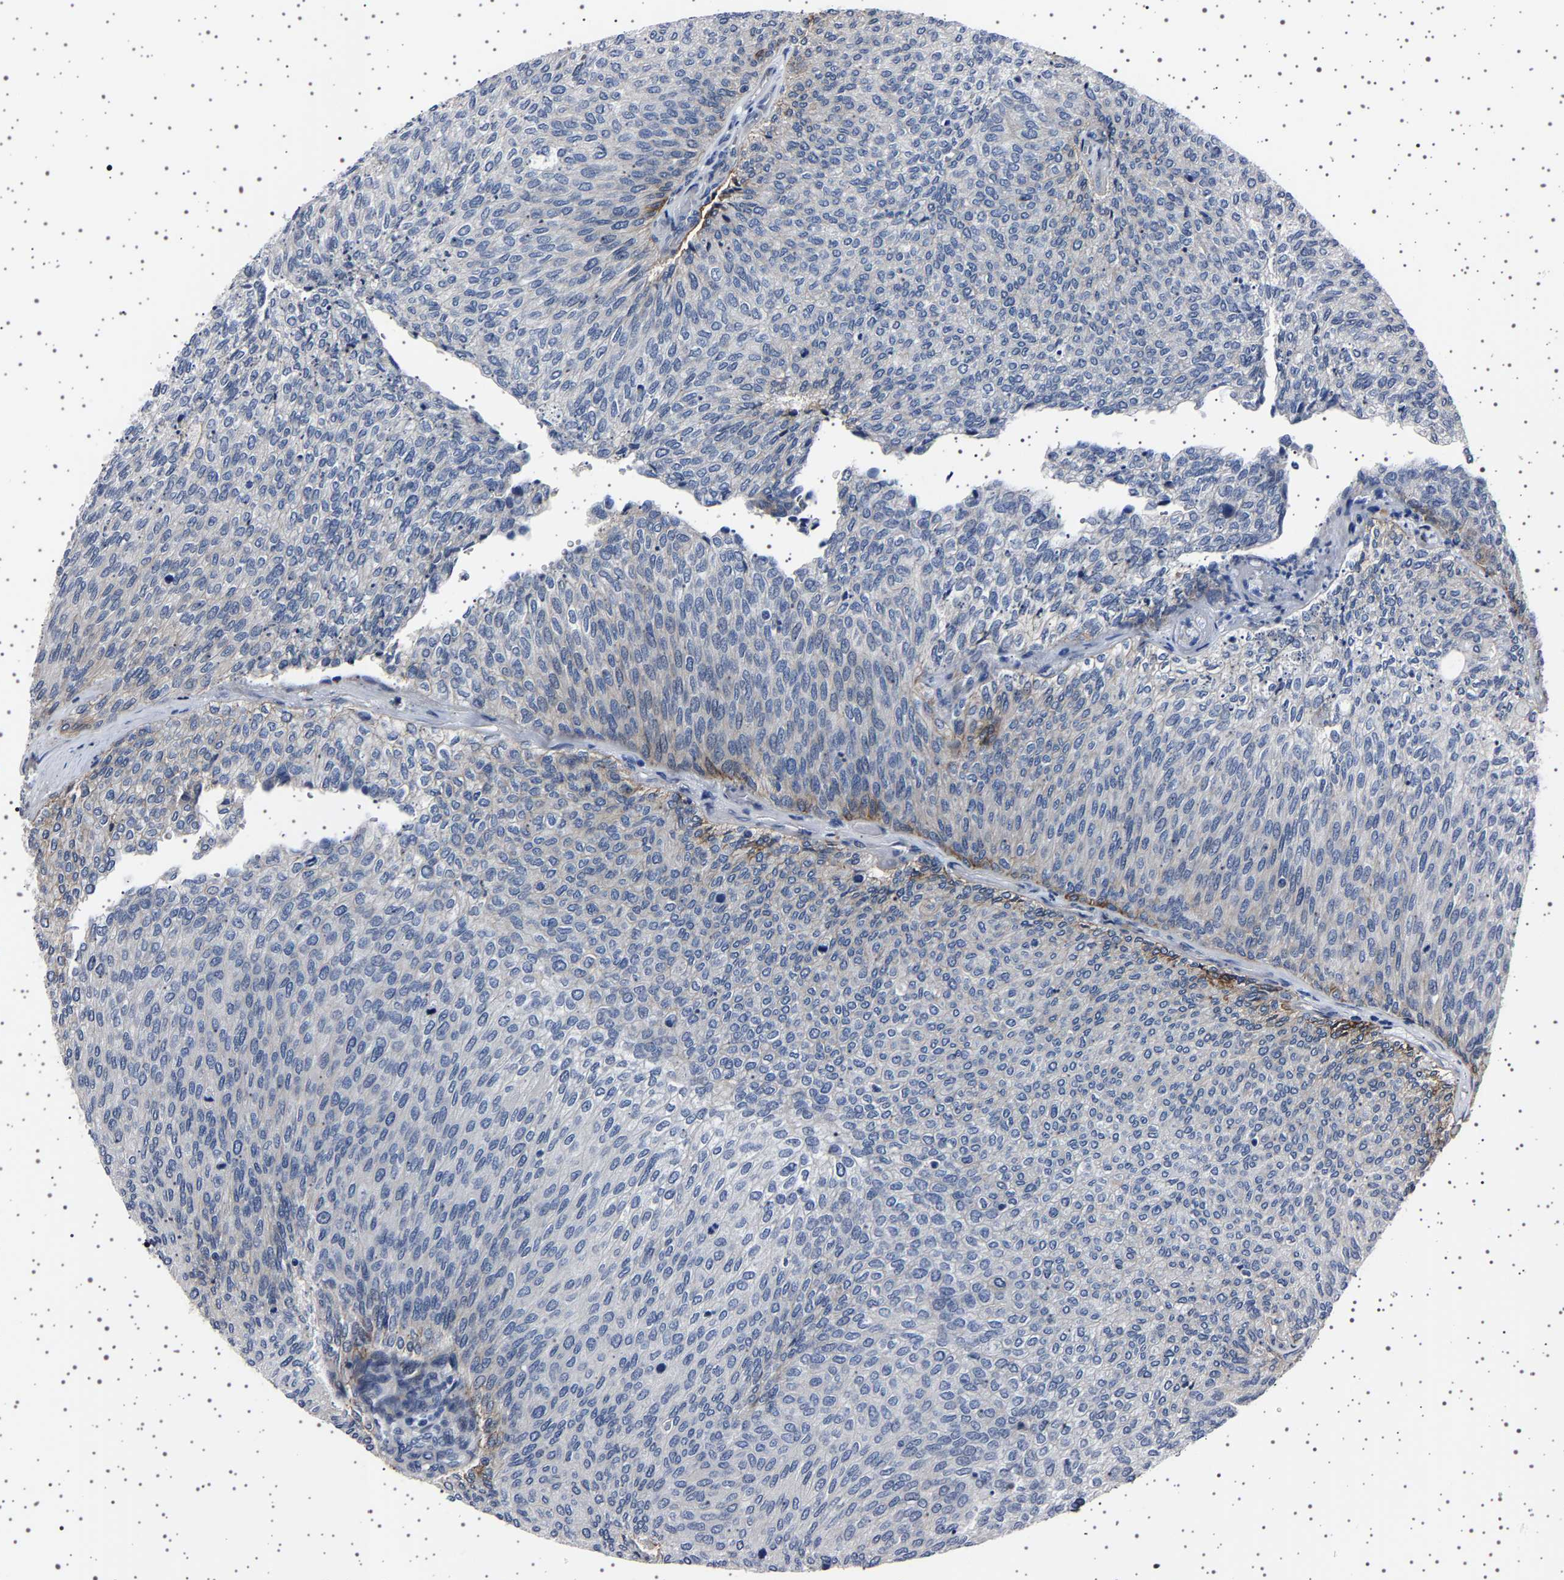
{"staining": {"intensity": "negative", "quantity": "none", "location": "none"}, "tissue": "urothelial cancer", "cell_type": "Tumor cells", "image_type": "cancer", "snomed": [{"axis": "morphology", "description": "Urothelial carcinoma, Low grade"}, {"axis": "topography", "description": "Urinary bladder"}], "caption": "Immunohistochemical staining of urothelial cancer reveals no significant expression in tumor cells.", "gene": "PAK5", "patient": {"sex": "female", "age": 79}}